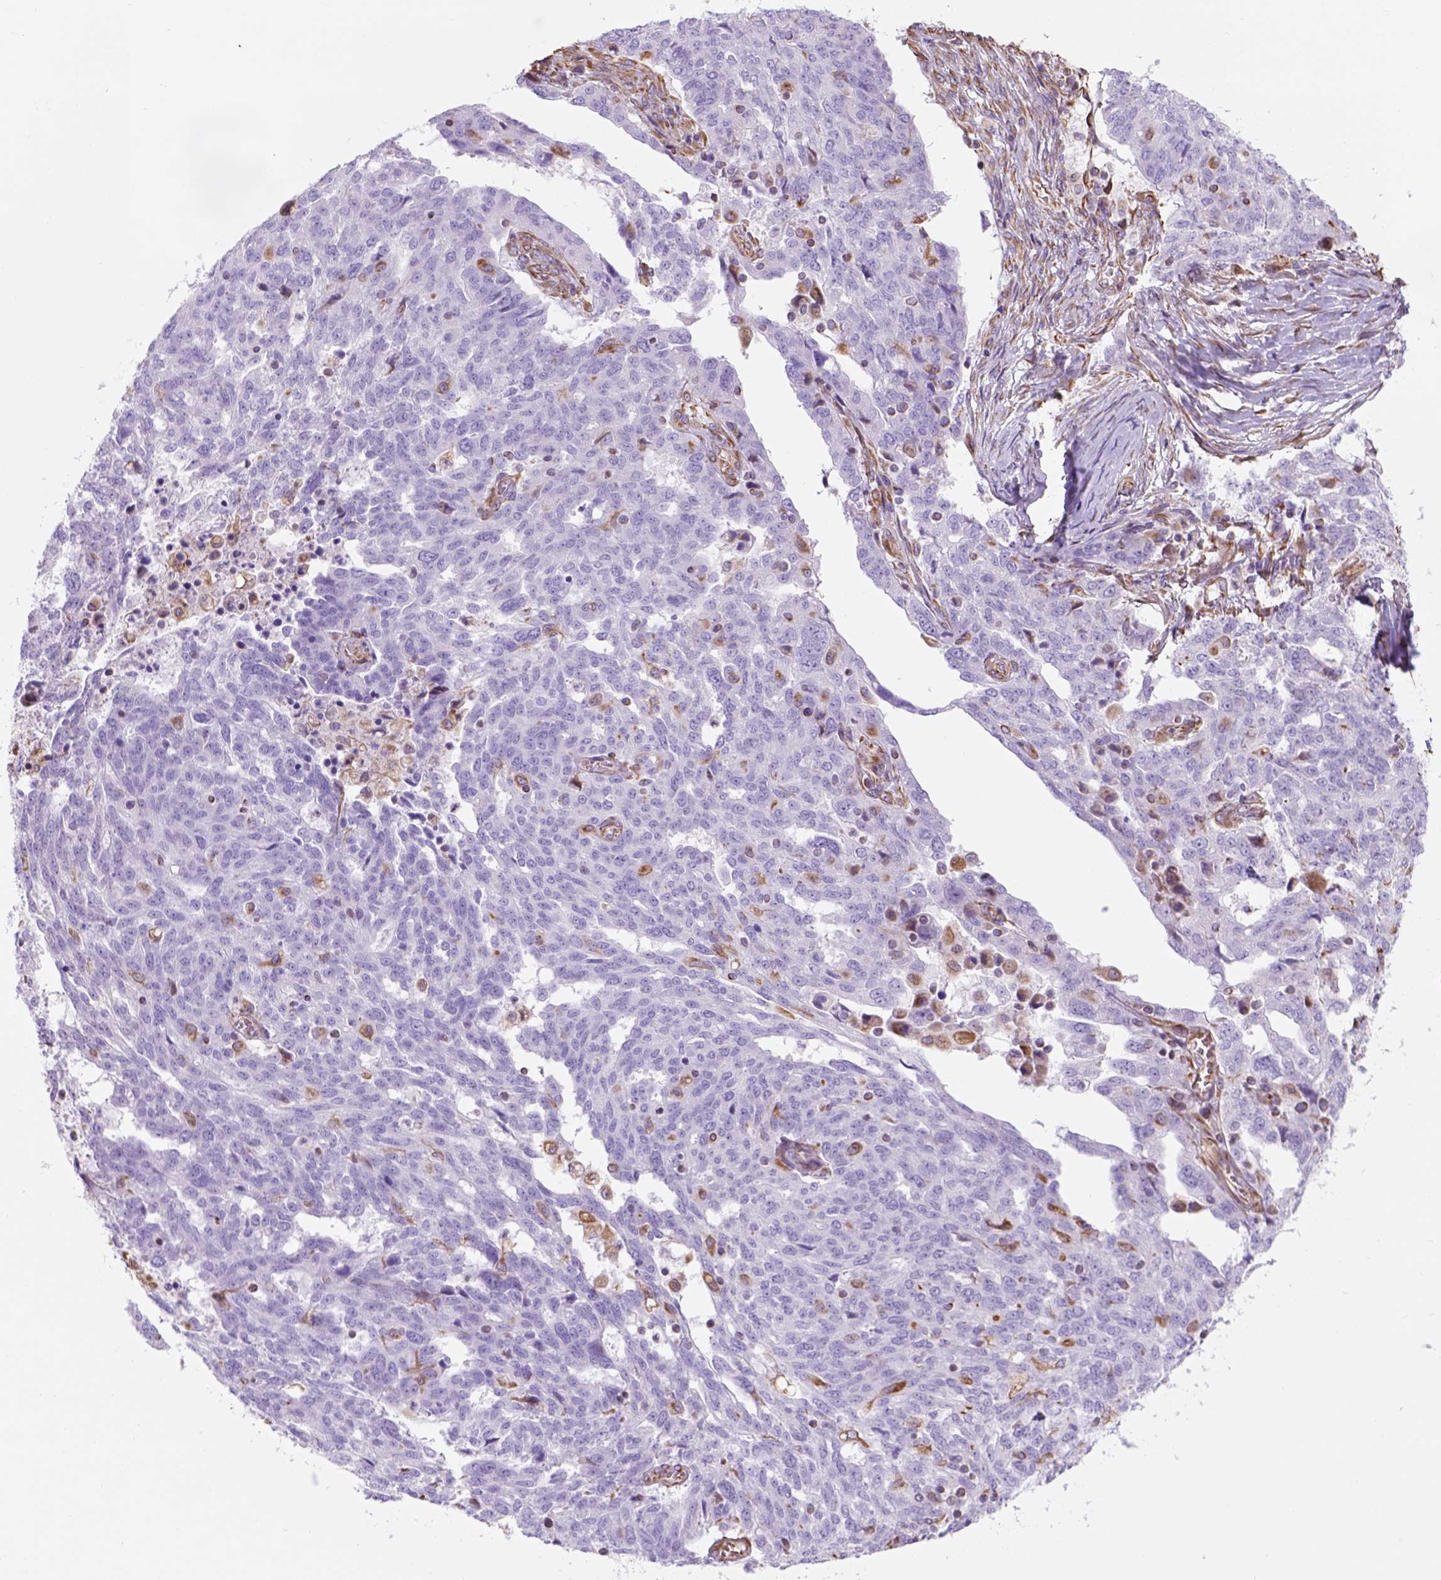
{"staining": {"intensity": "negative", "quantity": "none", "location": "none"}, "tissue": "ovarian cancer", "cell_type": "Tumor cells", "image_type": "cancer", "snomed": [{"axis": "morphology", "description": "Cystadenocarcinoma, serous, NOS"}, {"axis": "topography", "description": "Ovary"}], "caption": "This is an IHC micrograph of human ovarian serous cystadenocarcinoma. There is no staining in tumor cells.", "gene": "ZZZ3", "patient": {"sex": "female", "age": 67}}